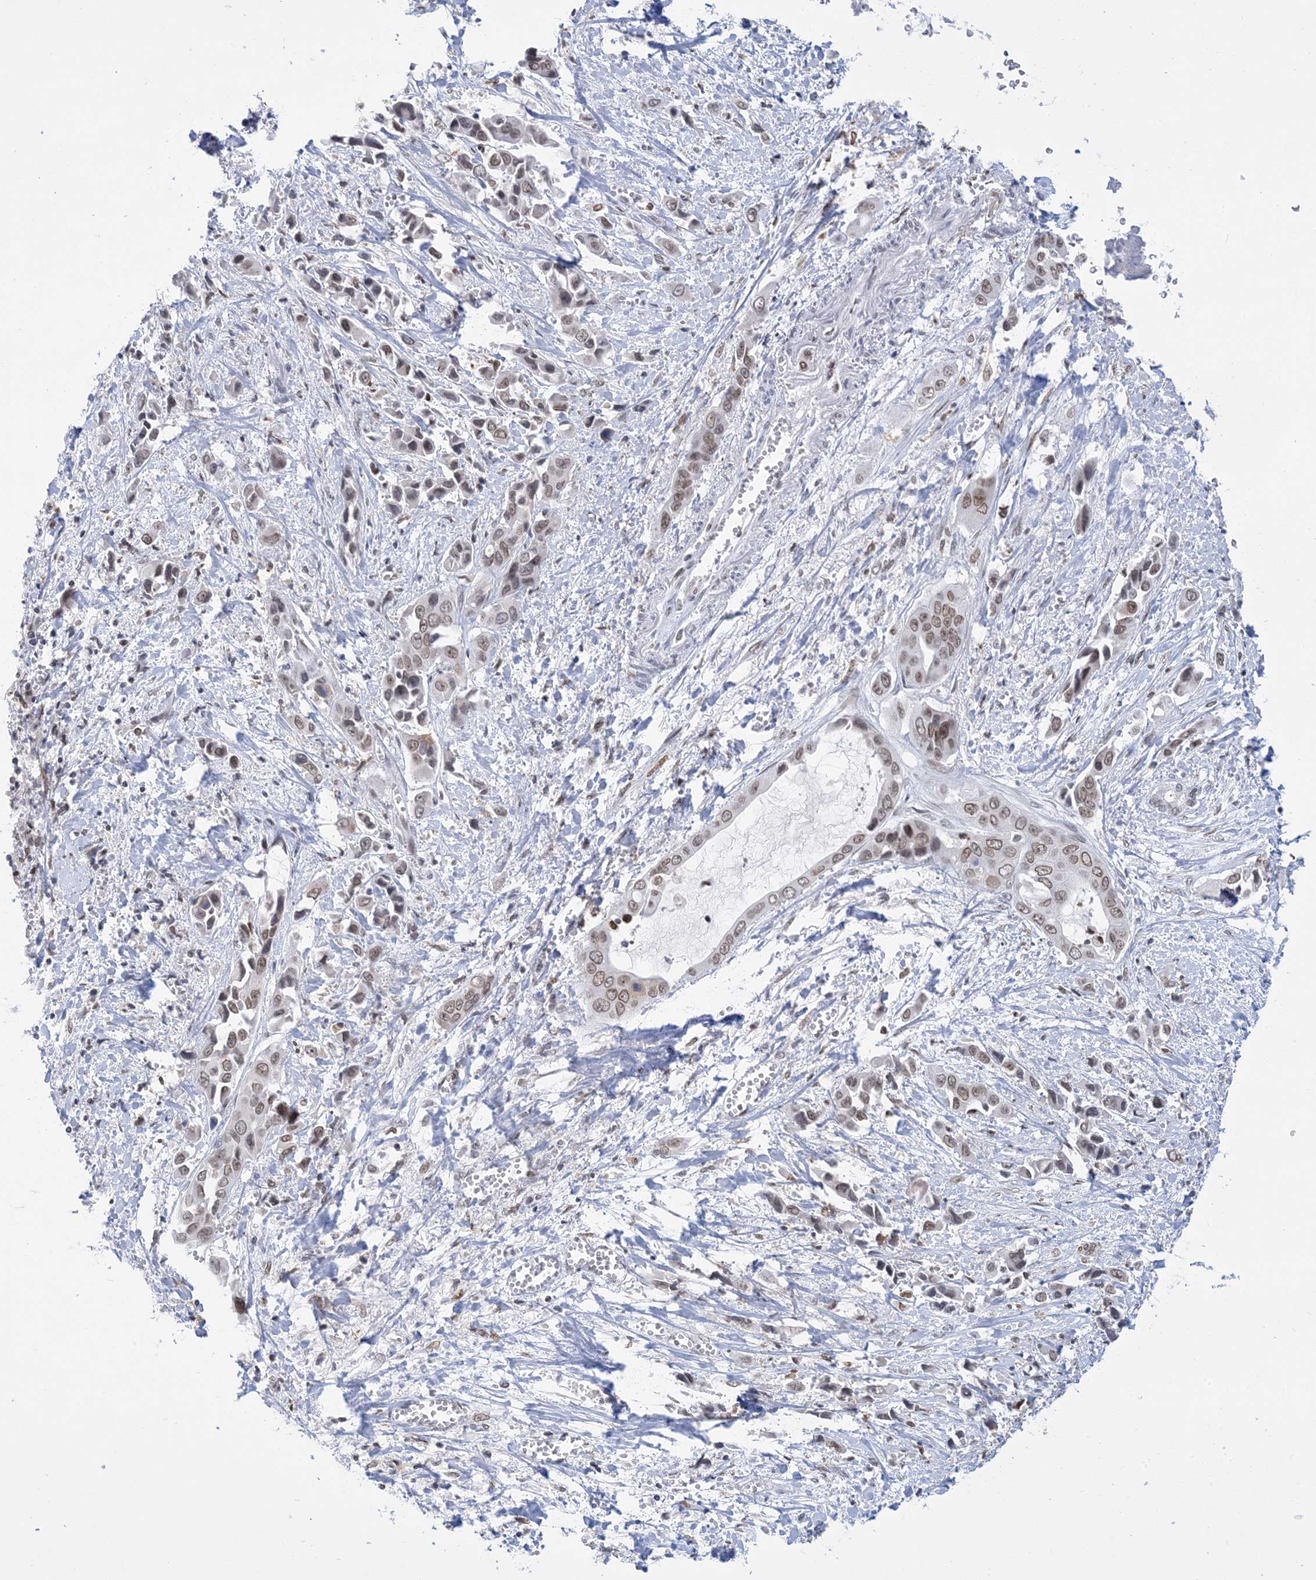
{"staining": {"intensity": "weak", "quantity": ">75%", "location": "nuclear"}, "tissue": "liver cancer", "cell_type": "Tumor cells", "image_type": "cancer", "snomed": [{"axis": "morphology", "description": "Cholangiocarcinoma"}, {"axis": "topography", "description": "Liver"}], "caption": "Protein expression analysis of human liver cancer (cholangiocarcinoma) reveals weak nuclear positivity in approximately >75% of tumor cells.", "gene": "PCYT1A", "patient": {"sex": "female", "age": 52}}